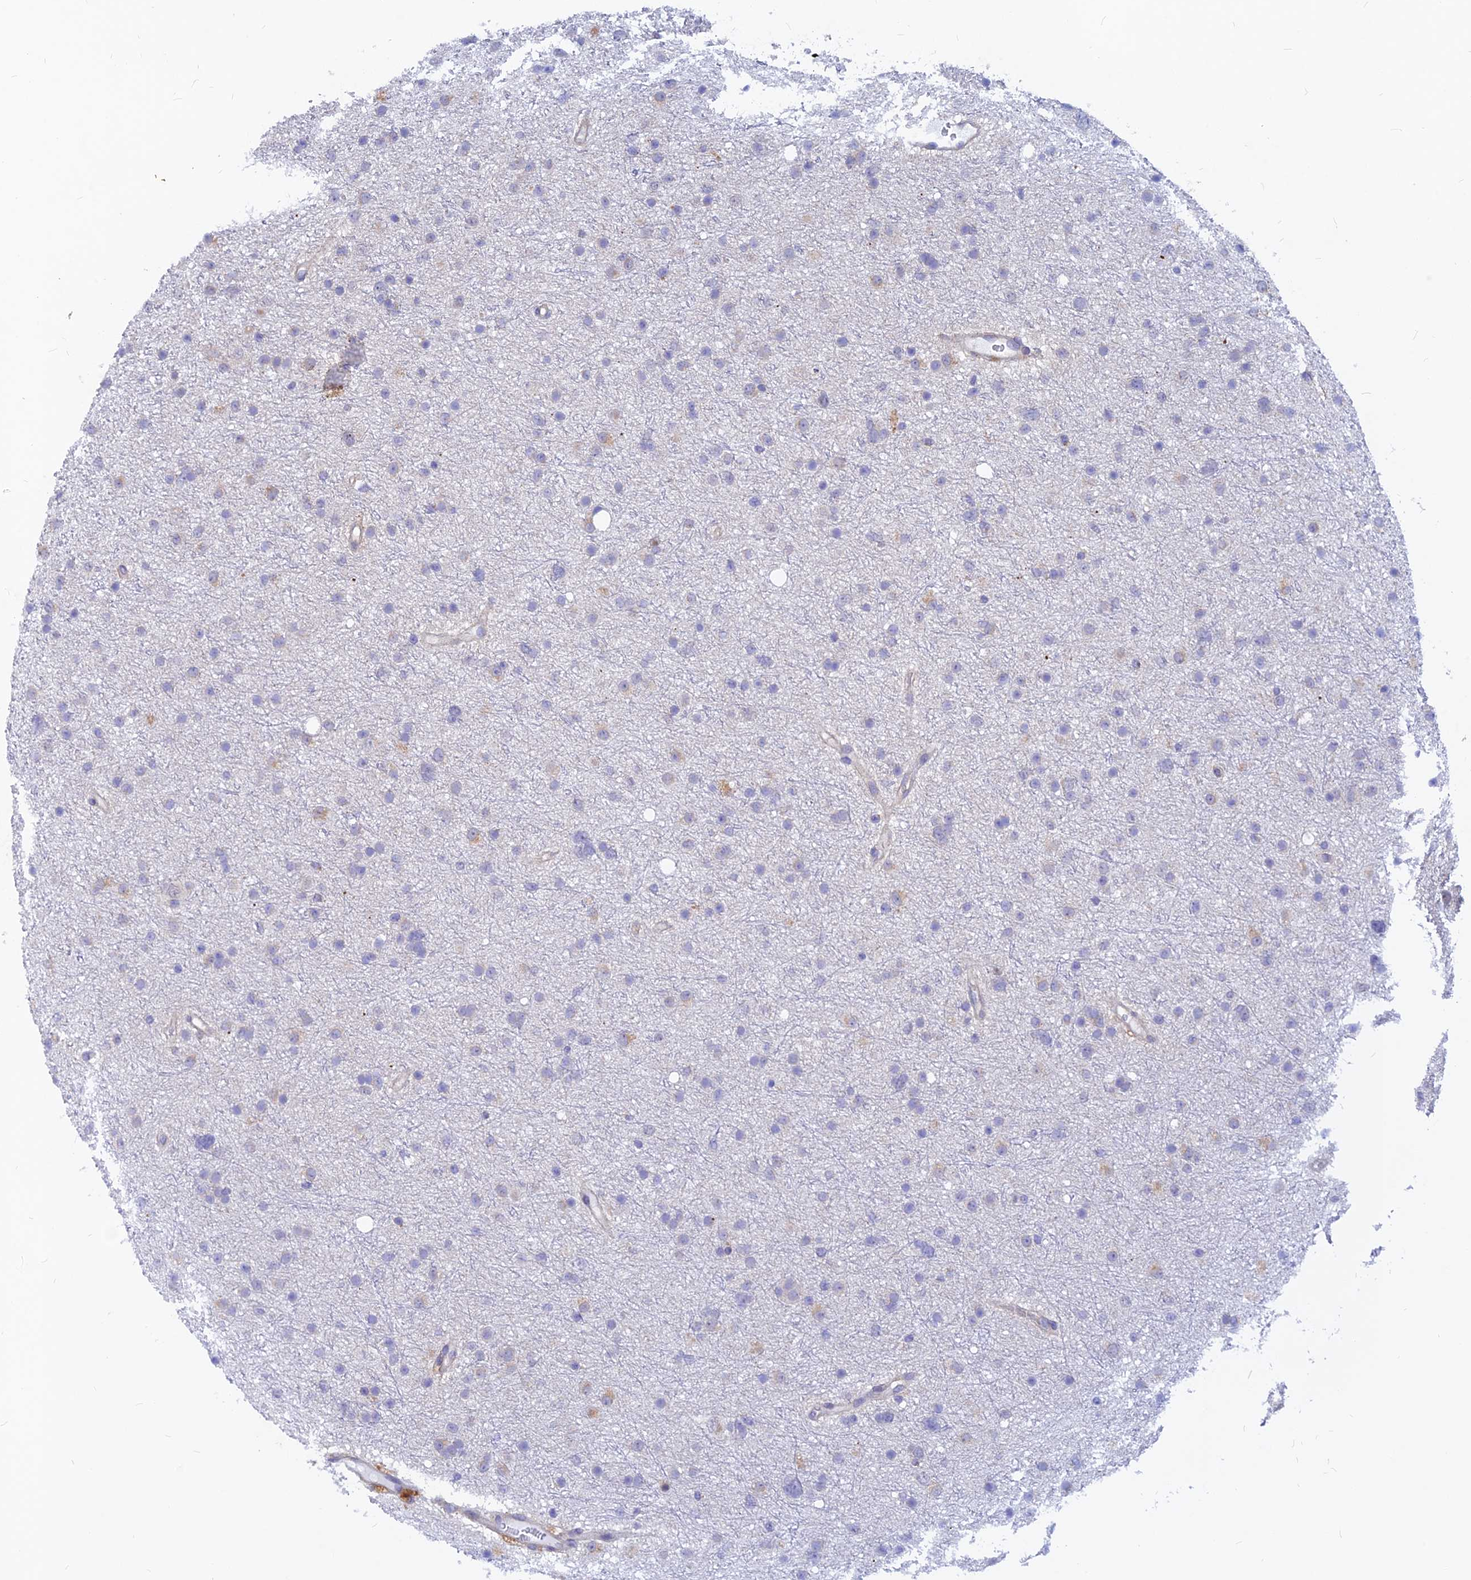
{"staining": {"intensity": "weak", "quantity": "<25%", "location": "cytoplasmic/membranous"}, "tissue": "glioma", "cell_type": "Tumor cells", "image_type": "cancer", "snomed": [{"axis": "morphology", "description": "Glioma, malignant, Low grade"}, {"axis": "topography", "description": "Cerebral cortex"}], "caption": "Immunohistochemical staining of human glioma displays no significant staining in tumor cells.", "gene": "DNAJC16", "patient": {"sex": "female", "age": 39}}